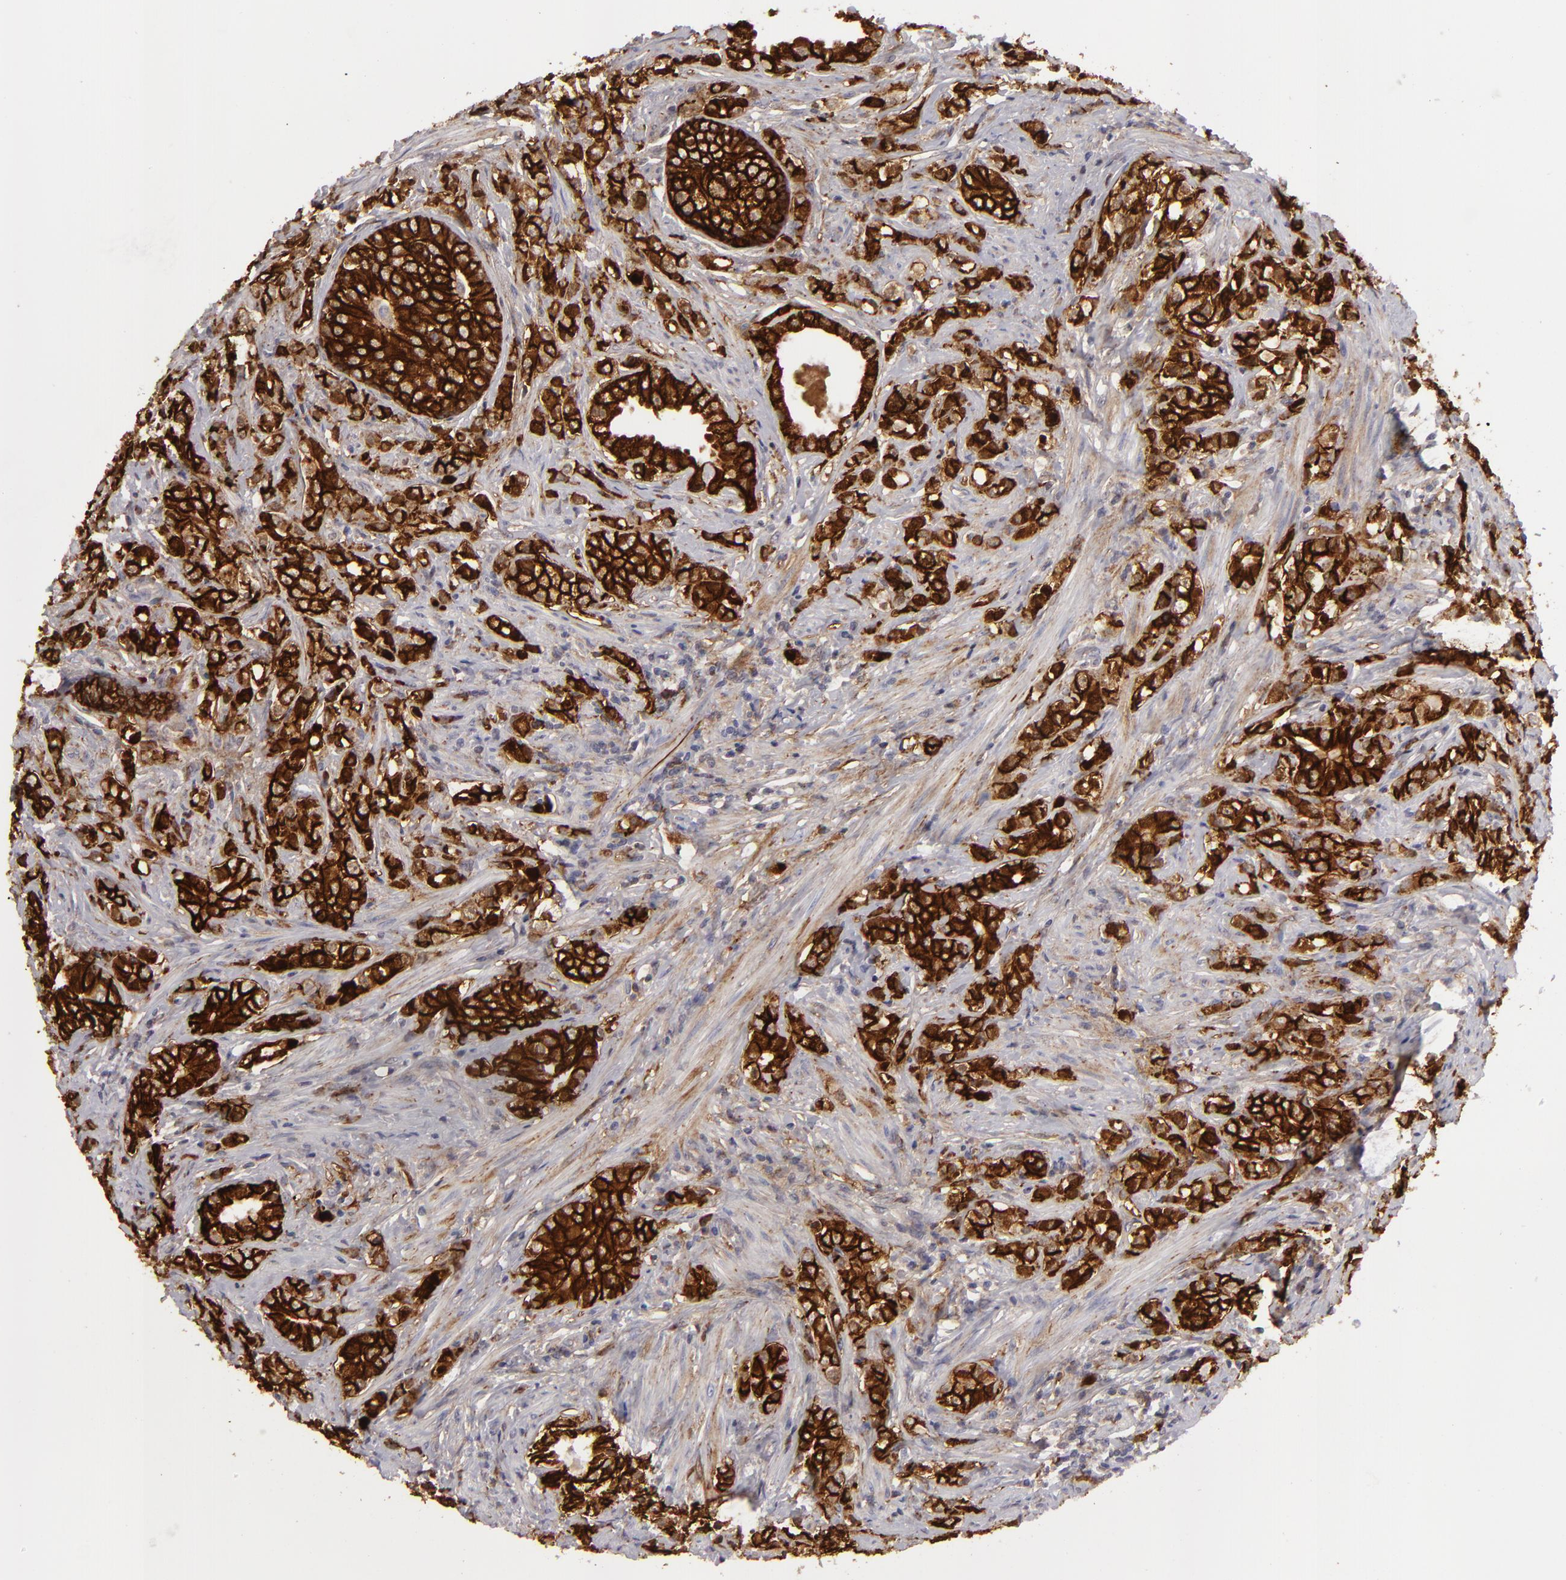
{"staining": {"intensity": "strong", "quantity": ">75%", "location": "cytoplasmic/membranous"}, "tissue": "prostate cancer", "cell_type": "Tumor cells", "image_type": "cancer", "snomed": [{"axis": "morphology", "description": "Adenocarcinoma, Medium grade"}, {"axis": "topography", "description": "Prostate"}], "caption": "DAB immunohistochemical staining of prostate cancer (medium-grade adenocarcinoma) displays strong cytoplasmic/membranous protein staining in approximately >75% of tumor cells.", "gene": "ALCAM", "patient": {"sex": "male", "age": 59}}